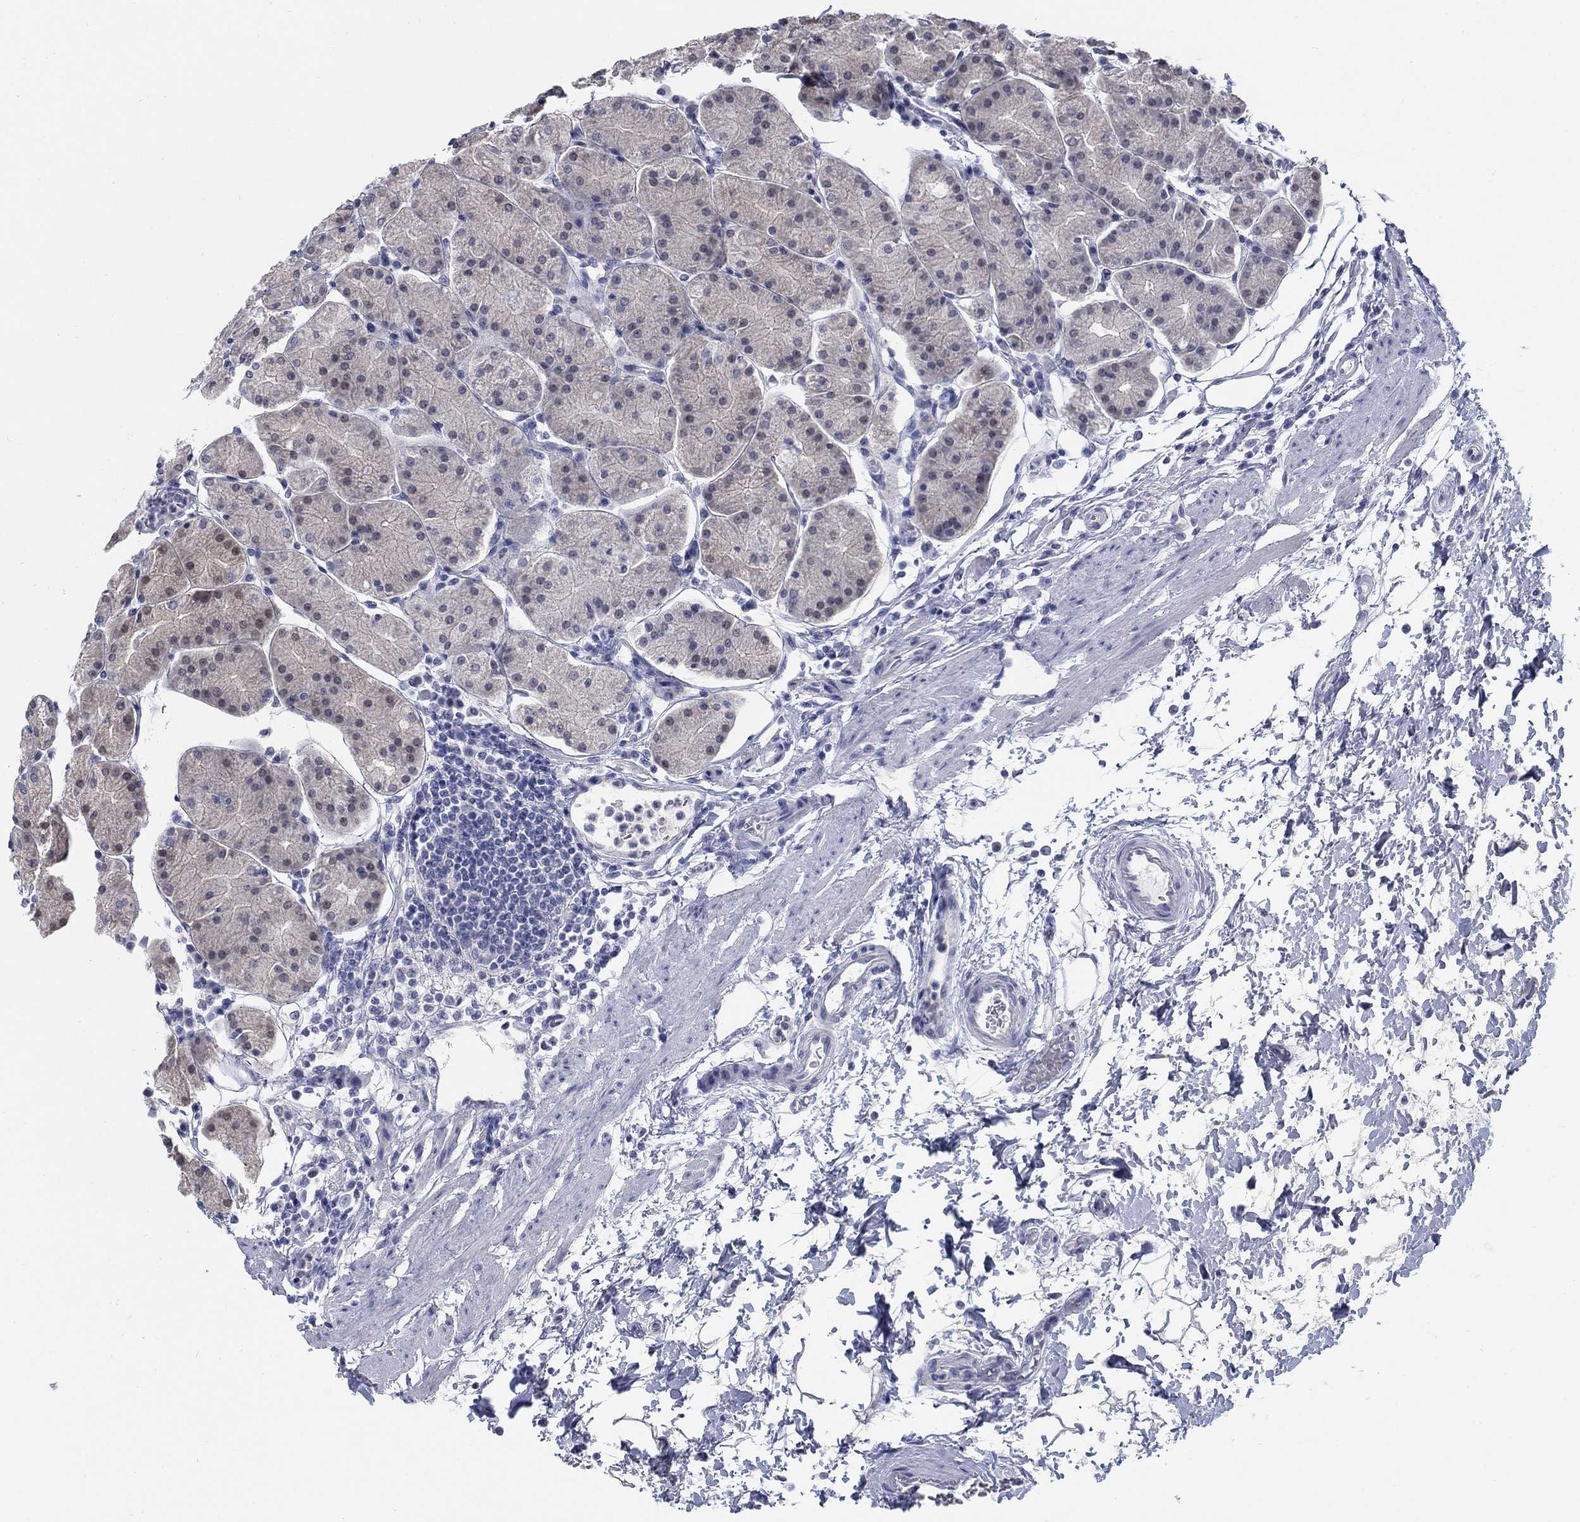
{"staining": {"intensity": "weak", "quantity": "<25%", "location": "cytoplasmic/membranous"}, "tissue": "stomach", "cell_type": "Glandular cells", "image_type": "normal", "snomed": [{"axis": "morphology", "description": "Normal tissue, NOS"}, {"axis": "topography", "description": "Stomach"}], "caption": "The histopathology image displays no staining of glandular cells in benign stomach.", "gene": "ATP6V1G2", "patient": {"sex": "male", "age": 54}}